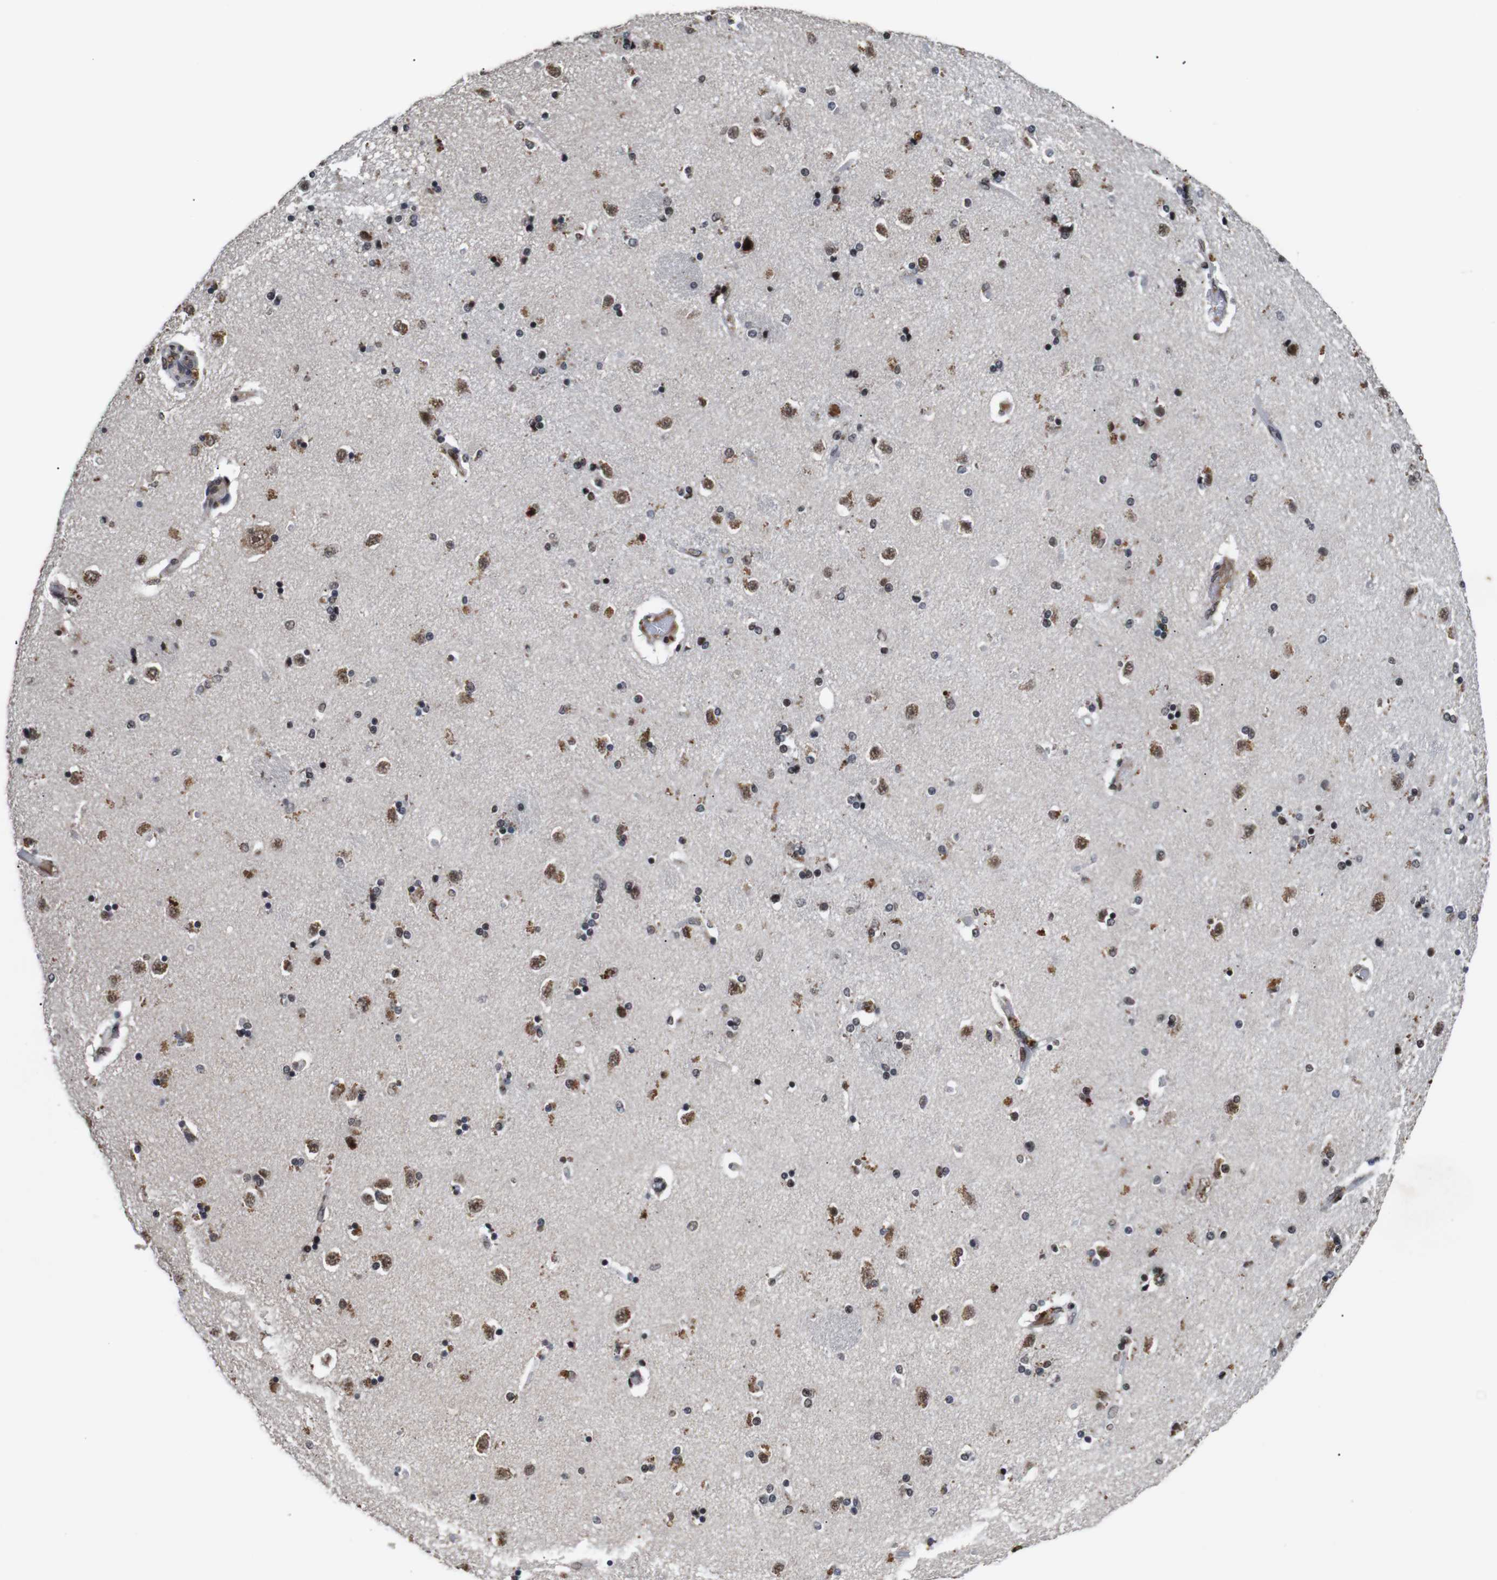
{"staining": {"intensity": "moderate", "quantity": "25%-75%", "location": "cytoplasmic/membranous,nuclear"}, "tissue": "caudate", "cell_type": "Glial cells", "image_type": "normal", "snomed": [{"axis": "morphology", "description": "Normal tissue, NOS"}, {"axis": "topography", "description": "Lateral ventricle wall"}], "caption": "A brown stain highlights moderate cytoplasmic/membranous,nuclear staining of a protein in glial cells of unremarkable human caudate. (DAB (3,3'-diaminobenzidine) = brown stain, brightfield microscopy at high magnification).", "gene": "EIF4G1", "patient": {"sex": "female", "age": 54}}